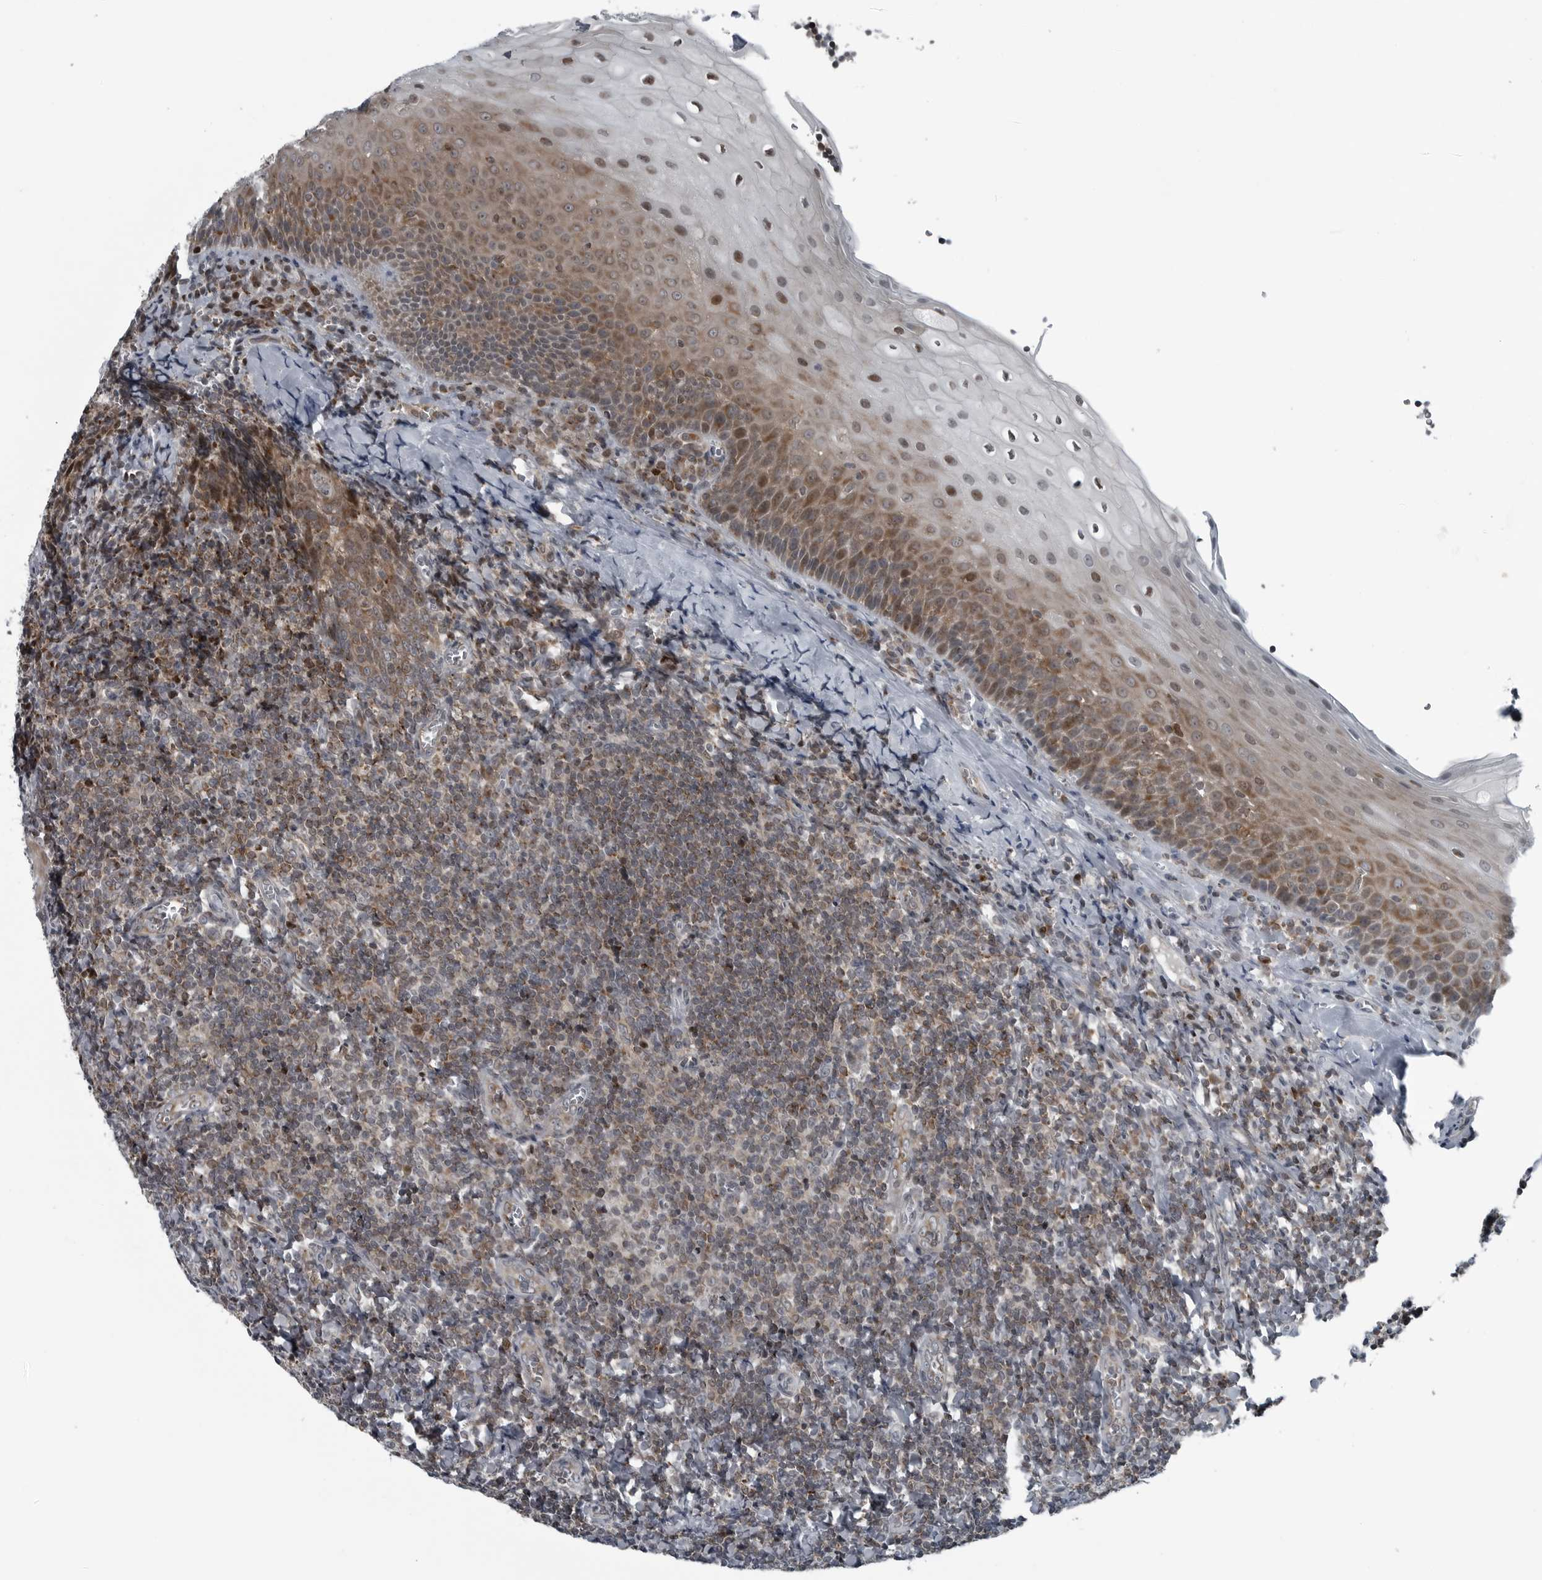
{"staining": {"intensity": "weak", "quantity": "<25%", "location": "cytoplasmic/membranous"}, "tissue": "tonsil", "cell_type": "Germinal center cells", "image_type": "normal", "snomed": [{"axis": "morphology", "description": "Normal tissue, NOS"}, {"axis": "topography", "description": "Tonsil"}], "caption": "Immunohistochemistry (IHC) histopathology image of benign tonsil stained for a protein (brown), which demonstrates no positivity in germinal center cells.", "gene": "GAK", "patient": {"sex": "male", "age": 27}}